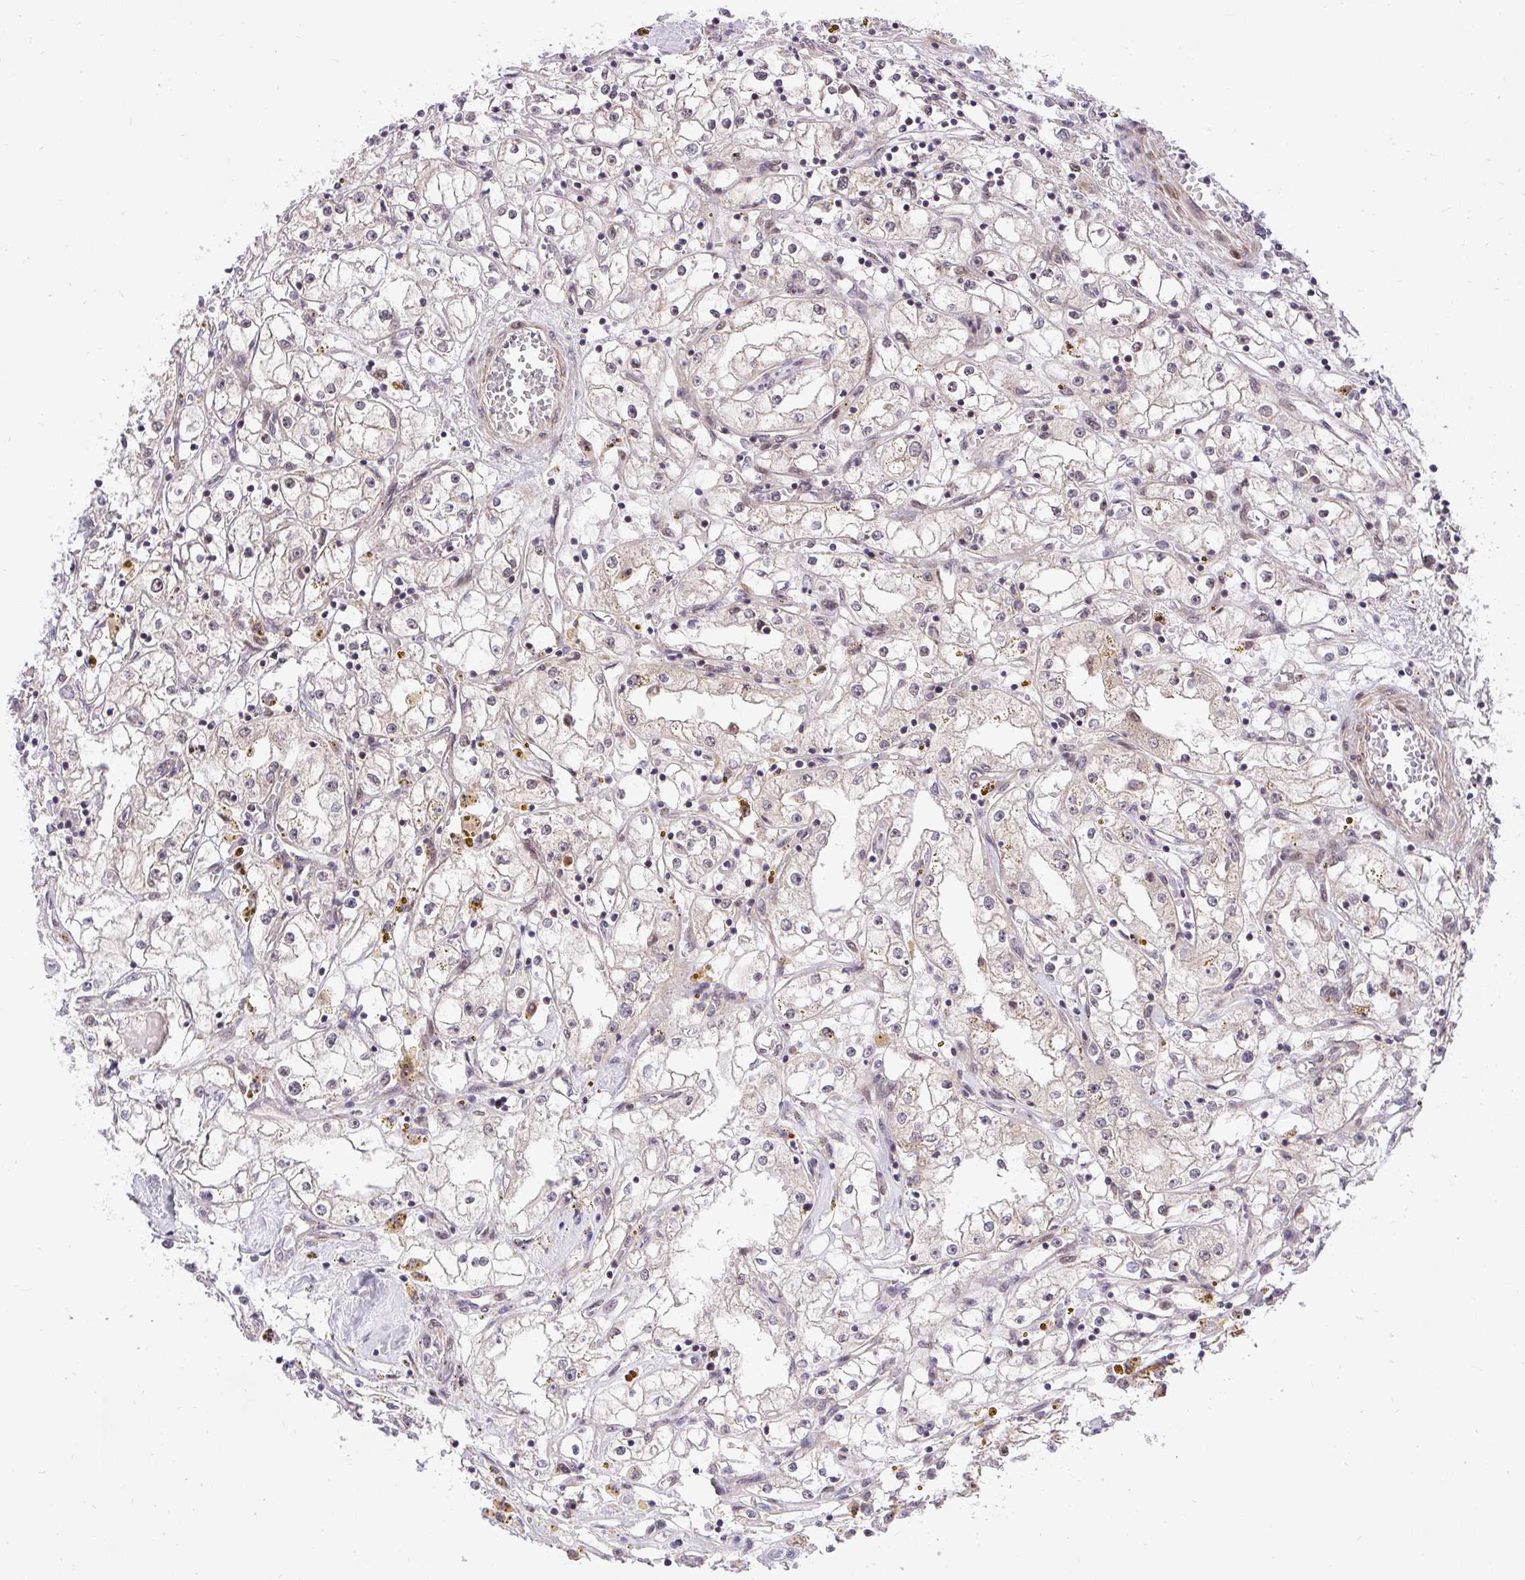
{"staining": {"intensity": "negative", "quantity": "none", "location": "none"}, "tissue": "renal cancer", "cell_type": "Tumor cells", "image_type": "cancer", "snomed": [{"axis": "morphology", "description": "Adenocarcinoma, NOS"}, {"axis": "topography", "description": "Kidney"}], "caption": "Photomicrograph shows no significant protein positivity in tumor cells of adenocarcinoma (renal).", "gene": "ERI1", "patient": {"sex": "male", "age": 56}}